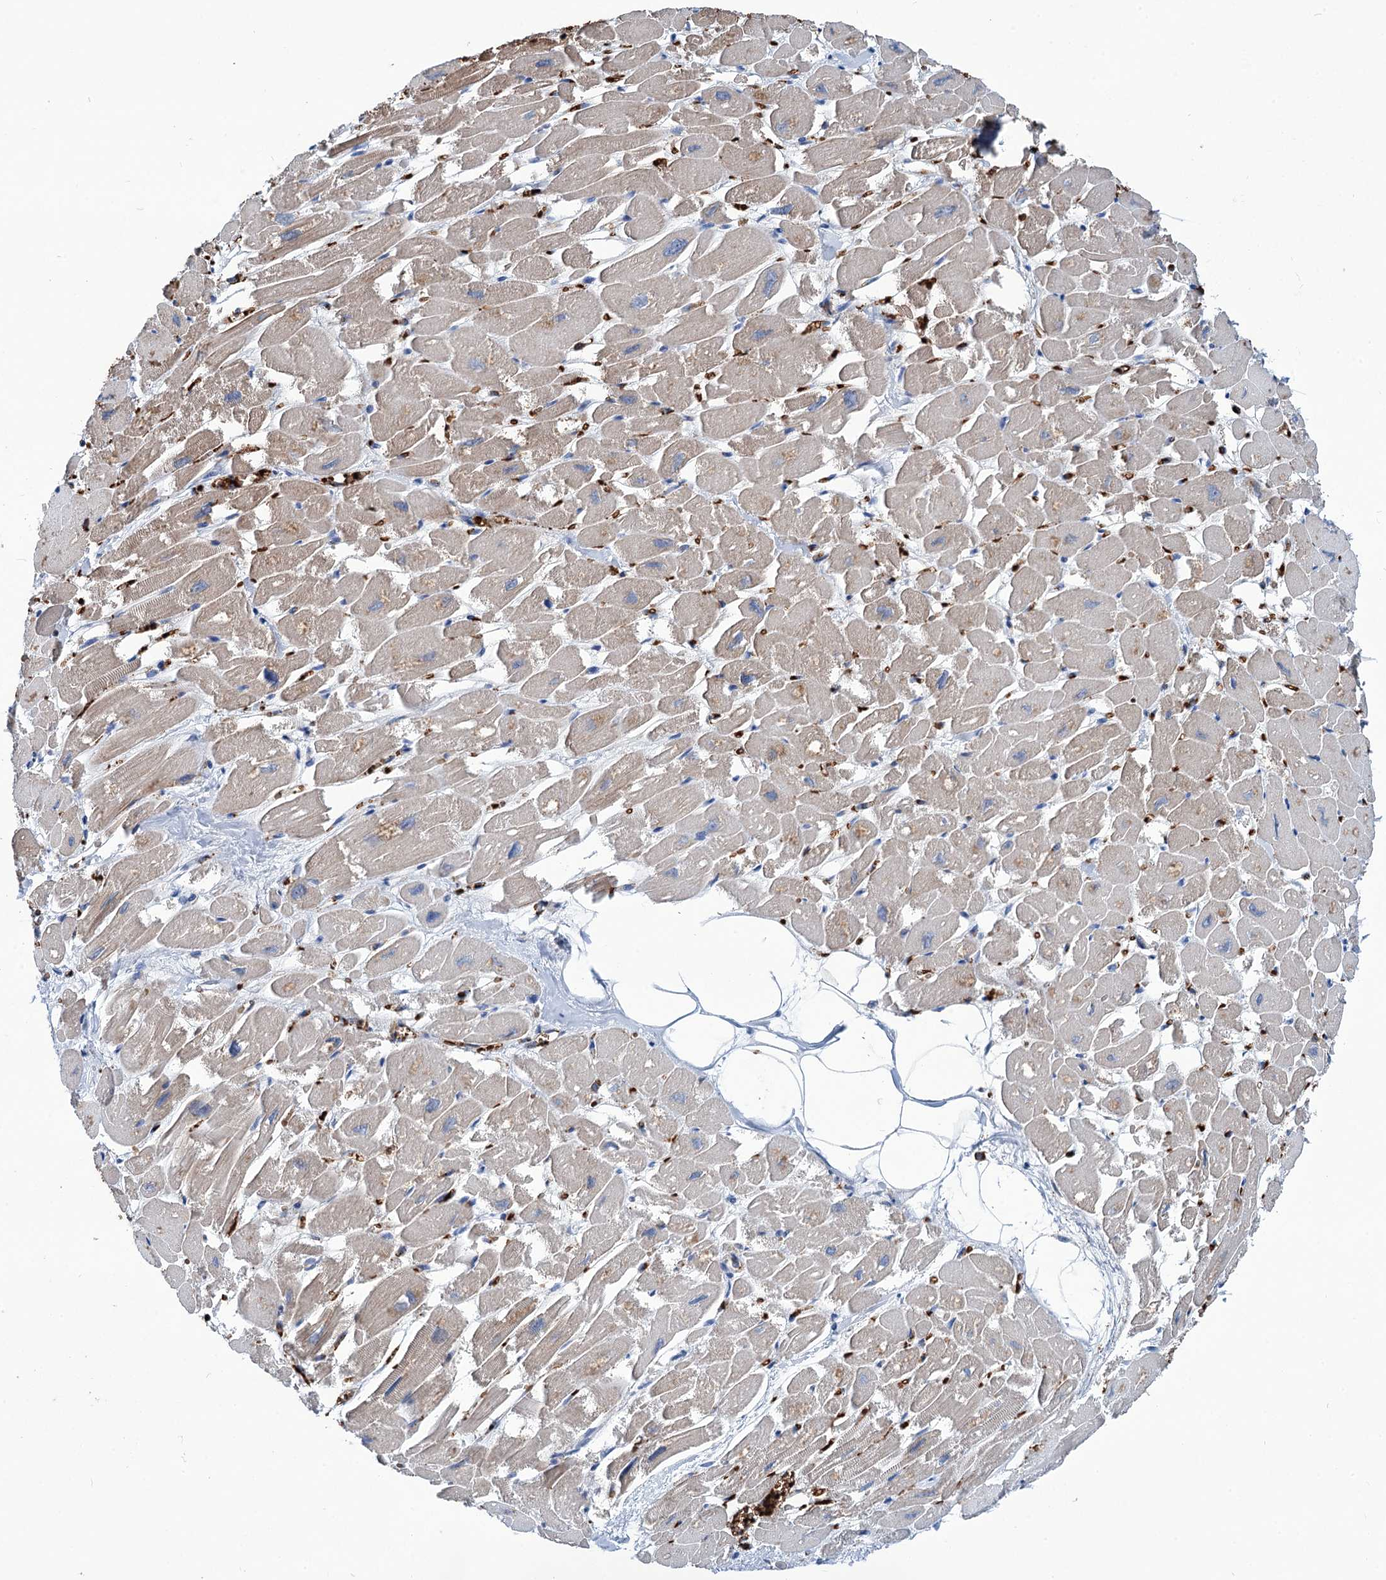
{"staining": {"intensity": "moderate", "quantity": "<25%", "location": "cytoplasmic/membranous"}, "tissue": "heart muscle", "cell_type": "Cardiomyocytes", "image_type": "normal", "snomed": [{"axis": "morphology", "description": "Normal tissue, NOS"}, {"axis": "topography", "description": "Heart"}], "caption": "Cardiomyocytes reveal low levels of moderate cytoplasmic/membranous staining in about <25% of cells in unremarkable human heart muscle. The protein of interest is stained brown, and the nuclei are stained in blue (DAB IHC with brightfield microscopy, high magnification).", "gene": "RPUSD3", "patient": {"sex": "male", "age": 54}}